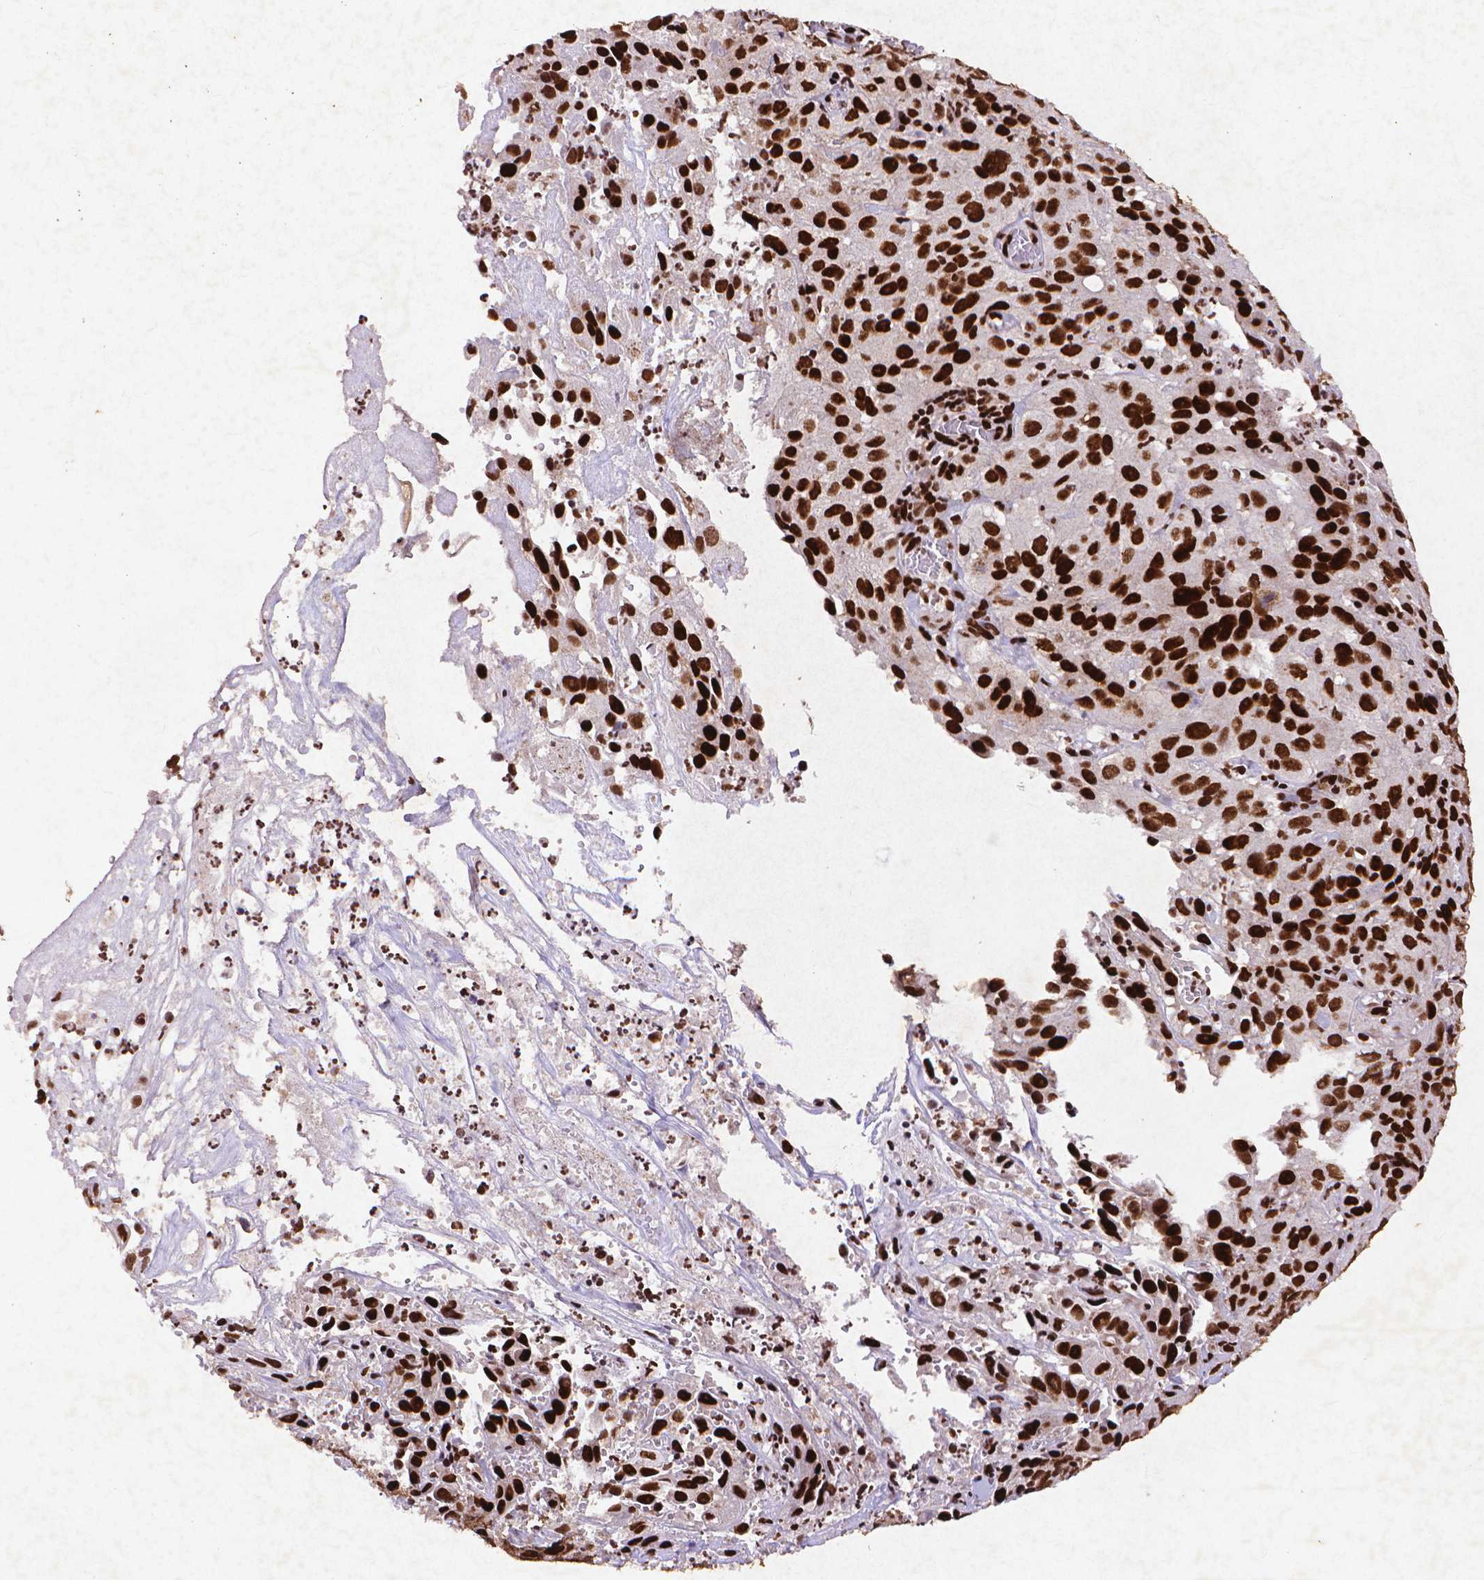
{"staining": {"intensity": "strong", "quantity": ">75%", "location": "nuclear"}, "tissue": "cervical cancer", "cell_type": "Tumor cells", "image_type": "cancer", "snomed": [{"axis": "morphology", "description": "Squamous cell carcinoma, NOS"}, {"axis": "topography", "description": "Cervix"}], "caption": "Human cervical cancer (squamous cell carcinoma) stained with a protein marker displays strong staining in tumor cells.", "gene": "CITED2", "patient": {"sex": "female", "age": 32}}